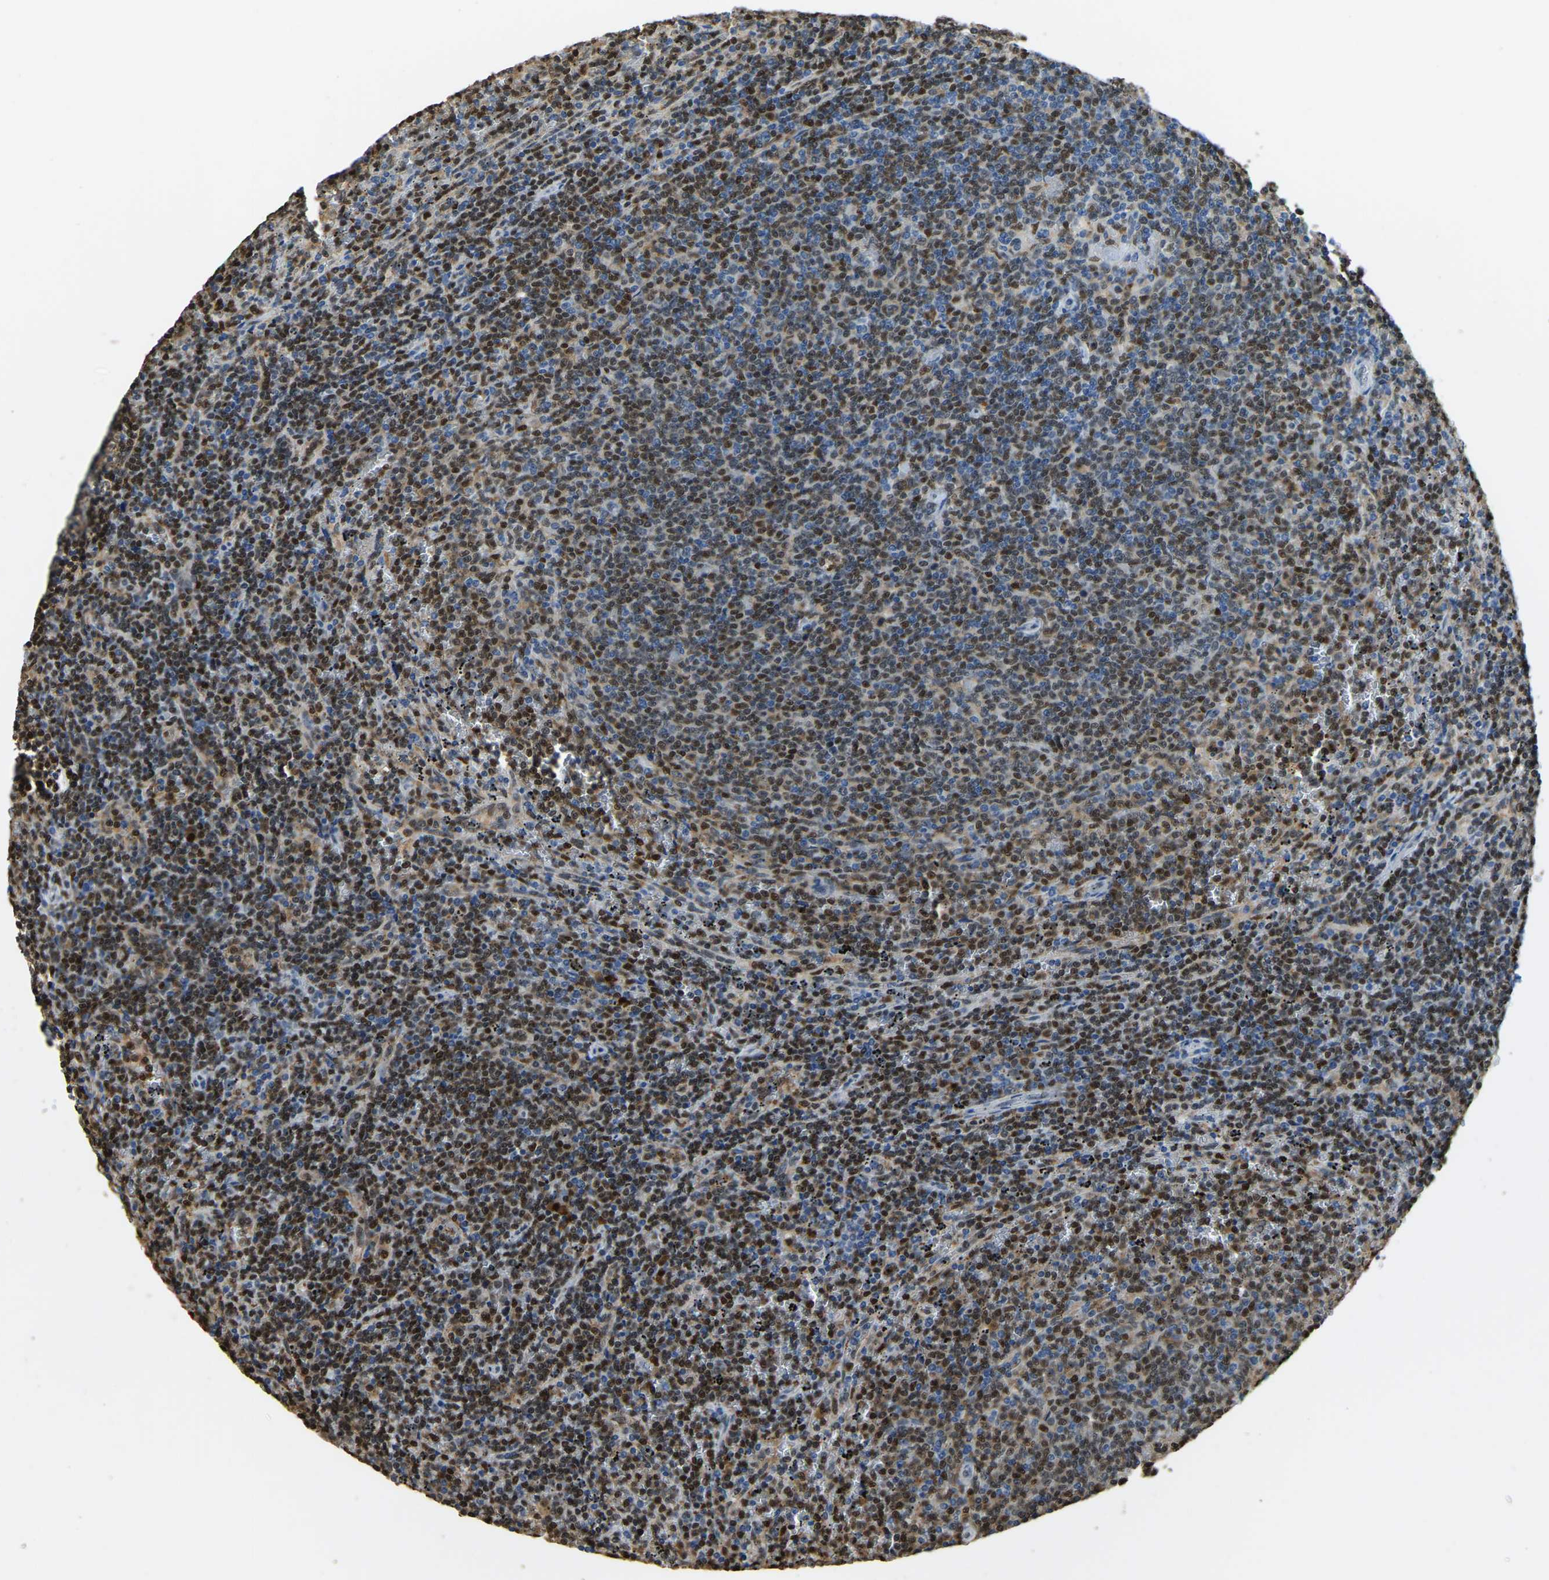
{"staining": {"intensity": "strong", "quantity": "25%-75%", "location": "nuclear"}, "tissue": "lymphoma", "cell_type": "Tumor cells", "image_type": "cancer", "snomed": [{"axis": "morphology", "description": "Malignant lymphoma, non-Hodgkin's type, Low grade"}, {"axis": "topography", "description": "Spleen"}], "caption": "Immunohistochemistry (IHC) (DAB (3,3'-diaminobenzidine)) staining of human lymphoma demonstrates strong nuclear protein positivity in approximately 25%-75% of tumor cells.", "gene": "NANS", "patient": {"sex": "female", "age": 50}}